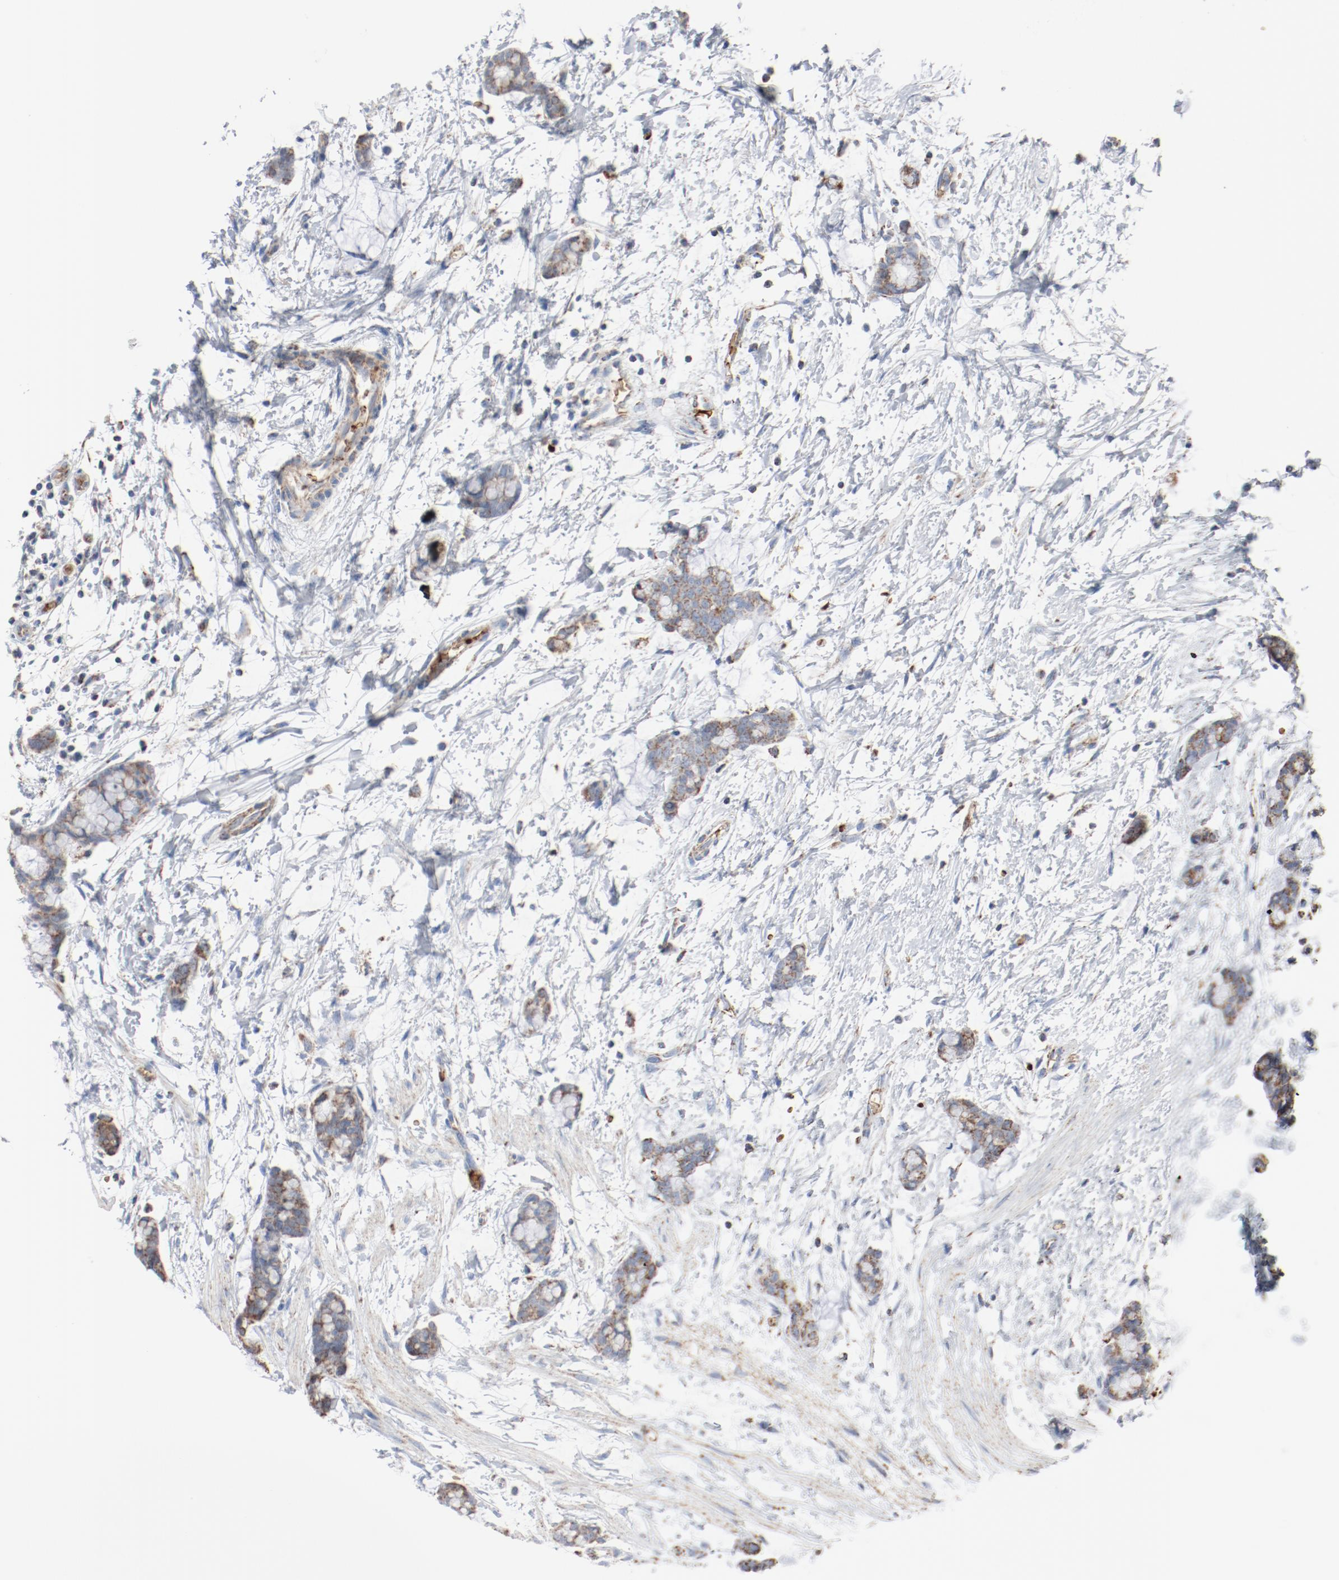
{"staining": {"intensity": "weak", "quantity": ">75%", "location": "cytoplasmic/membranous"}, "tissue": "colorectal cancer", "cell_type": "Tumor cells", "image_type": "cancer", "snomed": [{"axis": "morphology", "description": "Adenocarcinoma, NOS"}, {"axis": "topography", "description": "Colon"}], "caption": "Colorectal cancer stained for a protein (brown) shows weak cytoplasmic/membranous positive staining in about >75% of tumor cells.", "gene": "NDUFB8", "patient": {"sex": "male", "age": 14}}